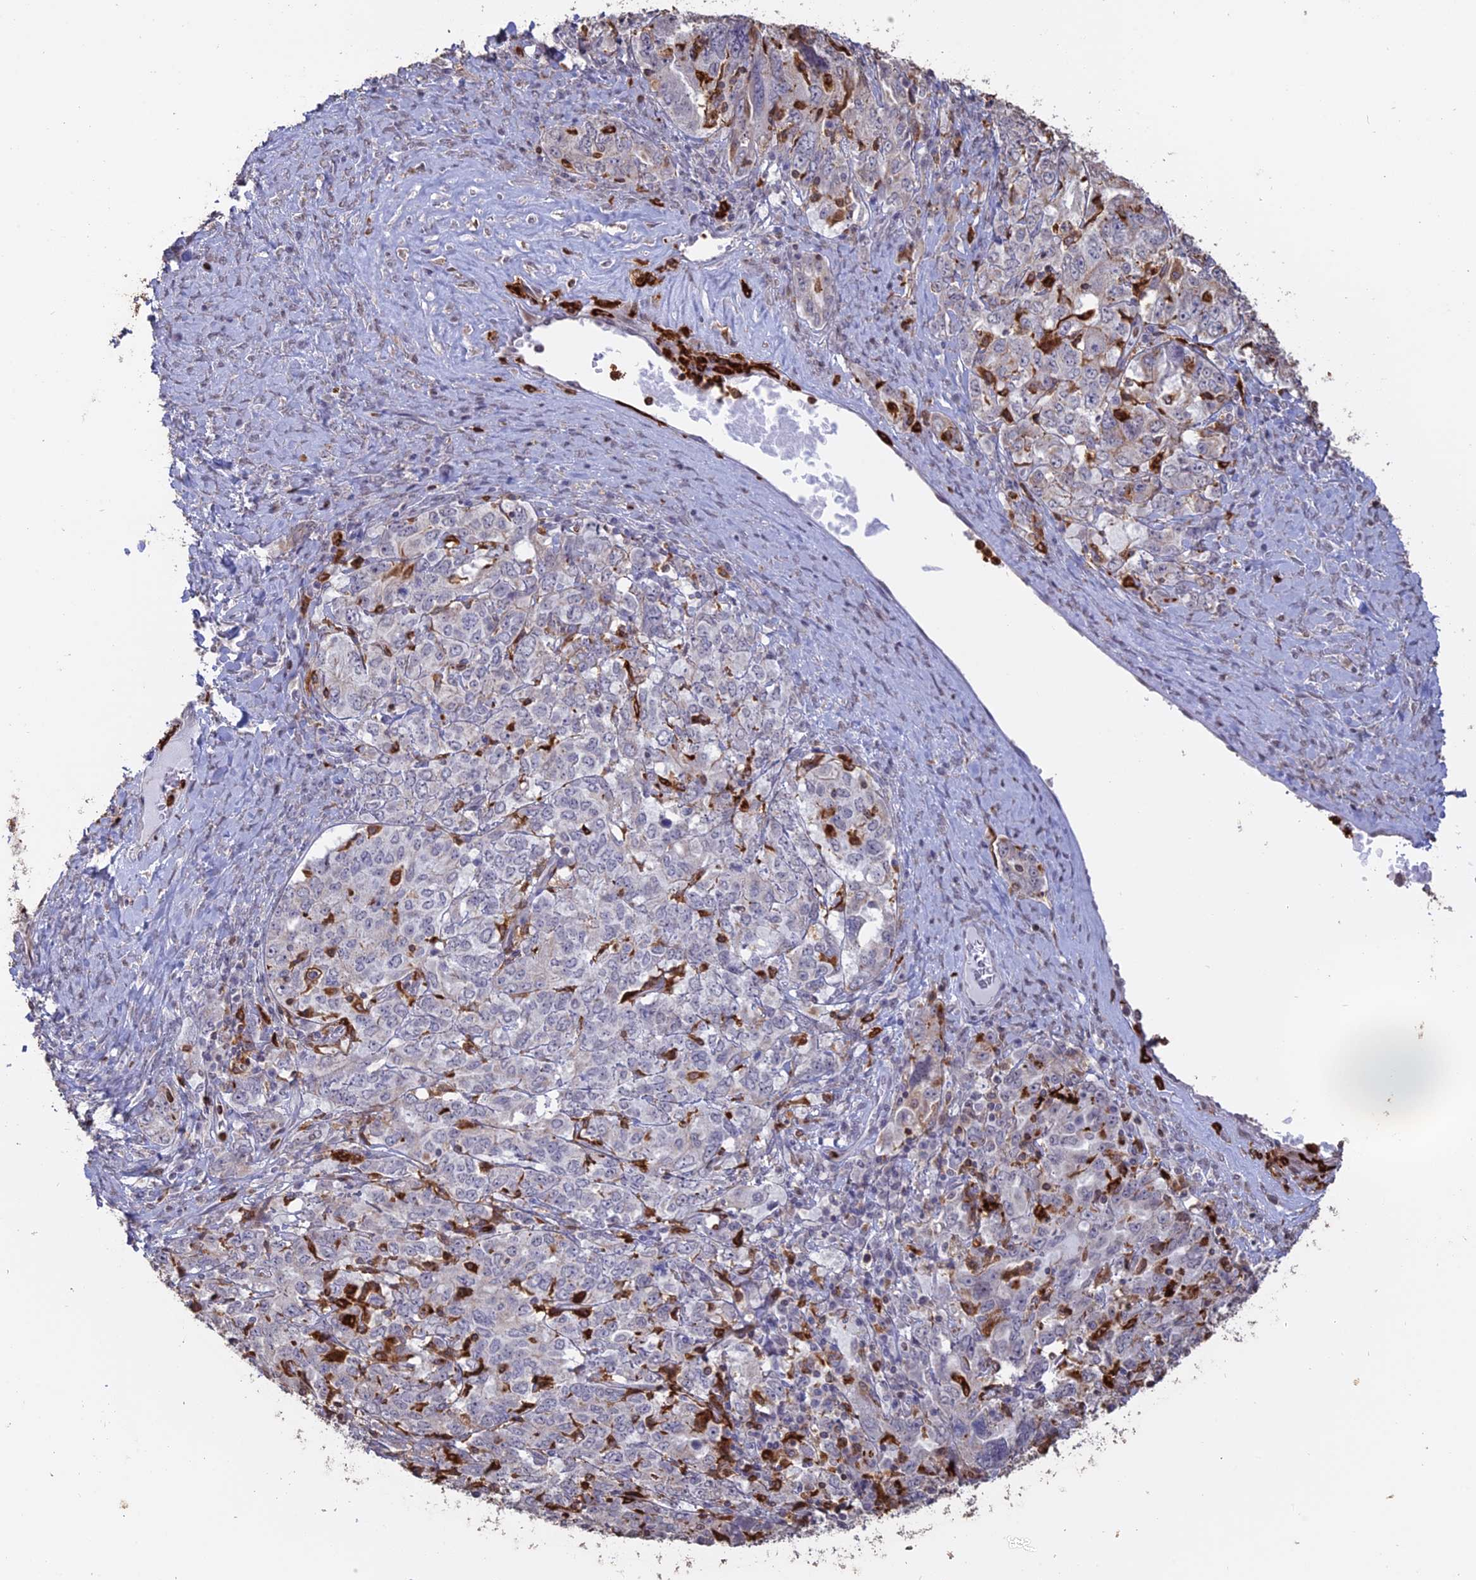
{"staining": {"intensity": "negative", "quantity": "none", "location": "none"}, "tissue": "ovarian cancer", "cell_type": "Tumor cells", "image_type": "cancer", "snomed": [{"axis": "morphology", "description": "Carcinoma, endometroid"}, {"axis": "topography", "description": "Ovary"}], "caption": "Ovarian cancer was stained to show a protein in brown. There is no significant staining in tumor cells. (Immunohistochemistry (ihc), brightfield microscopy, high magnification).", "gene": "APOBR", "patient": {"sex": "female", "age": 62}}